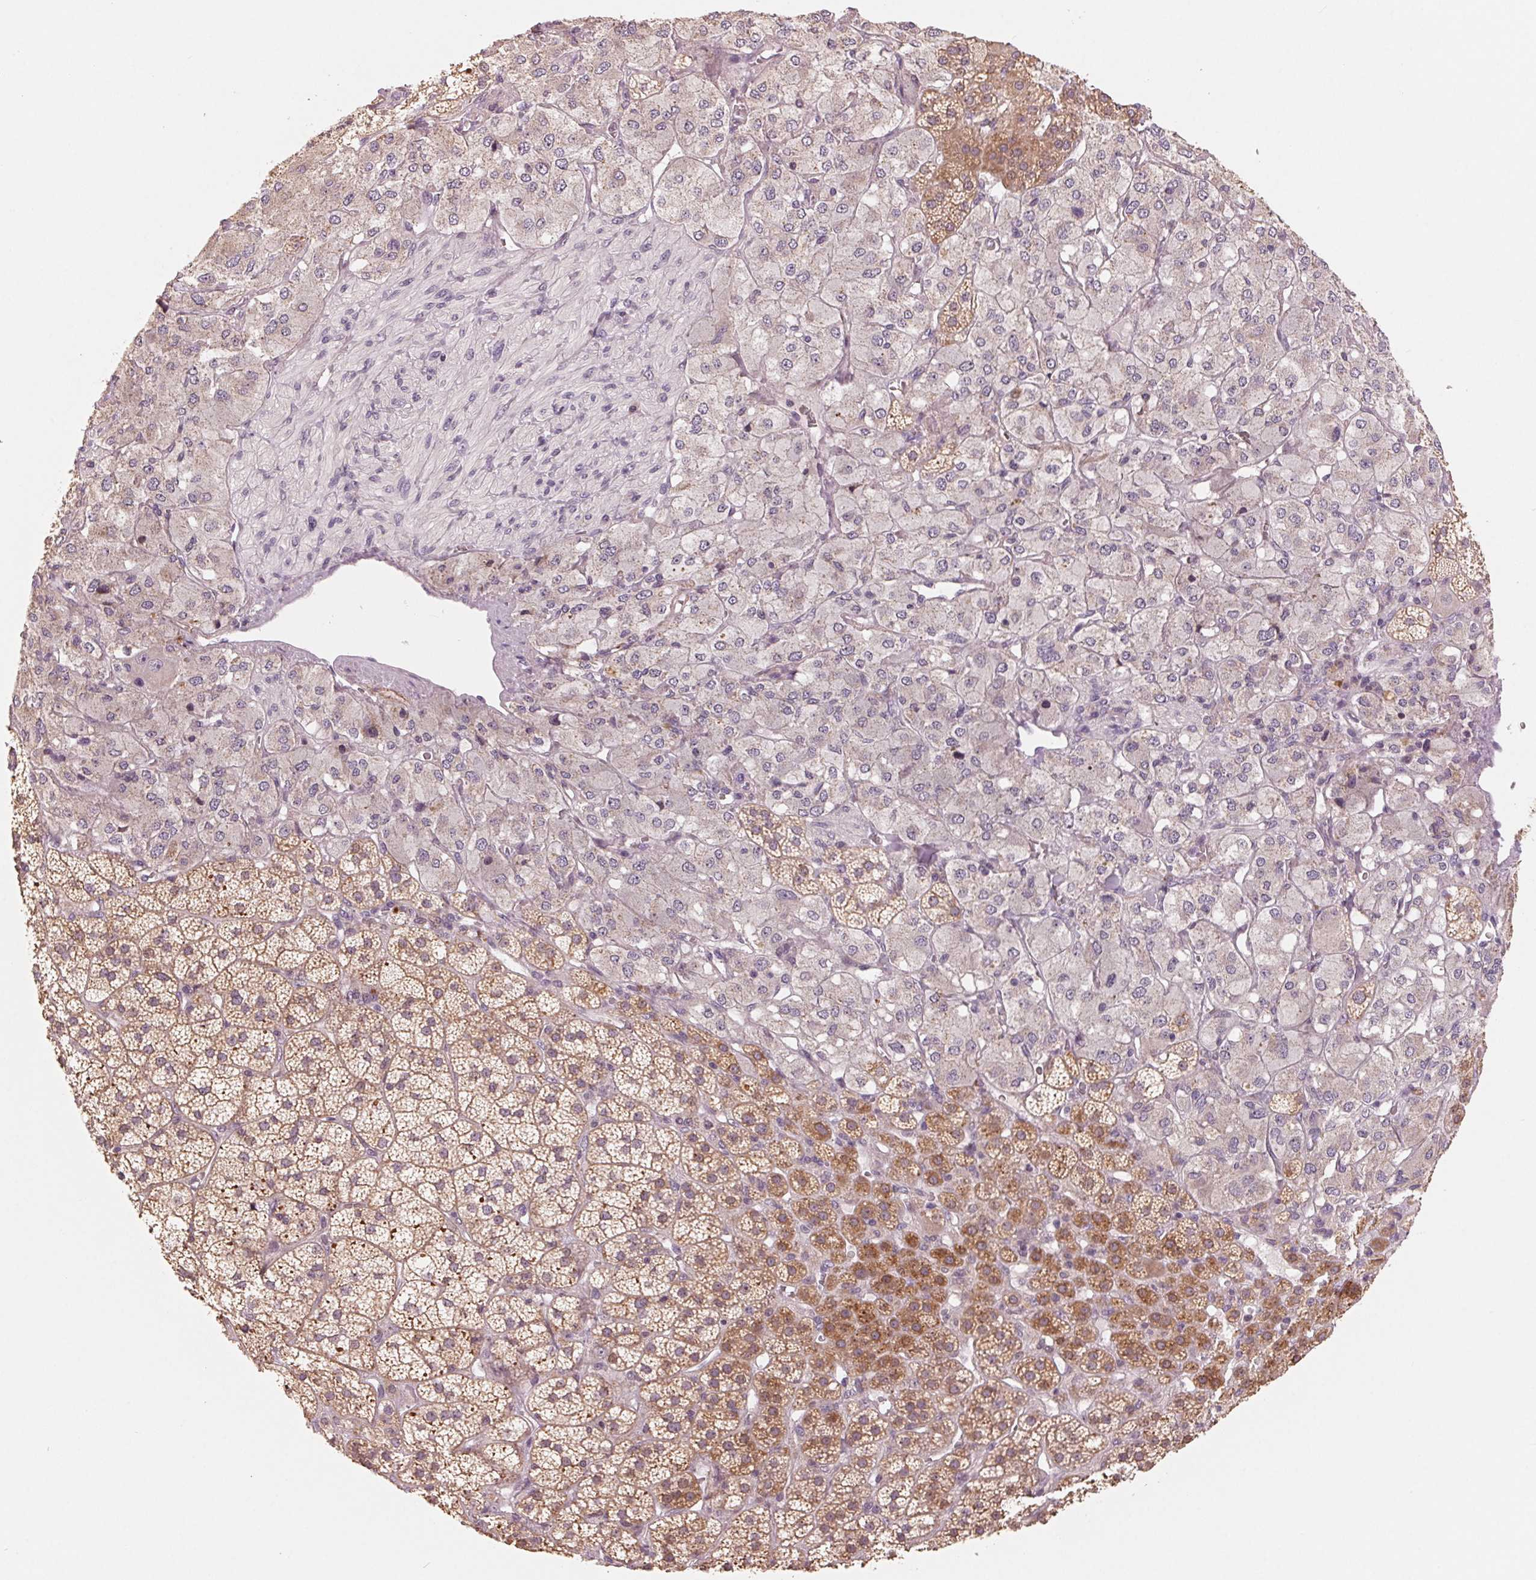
{"staining": {"intensity": "moderate", "quantity": "25%-75%", "location": "cytoplasmic/membranous"}, "tissue": "adrenal gland", "cell_type": "Glandular cells", "image_type": "normal", "snomed": [{"axis": "morphology", "description": "Normal tissue, NOS"}, {"axis": "topography", "description": "Adrenal gland"}], "caption": "Immunohistochemical staining of unremarkable human adrenal gland exhibits 25%-75% levels of moderate cytoplasmic/membranous protein expression in approximately 25%-75% of glandular cells.", "gene": "AQP8", "patient": {"sex": "female", "age": 60}}